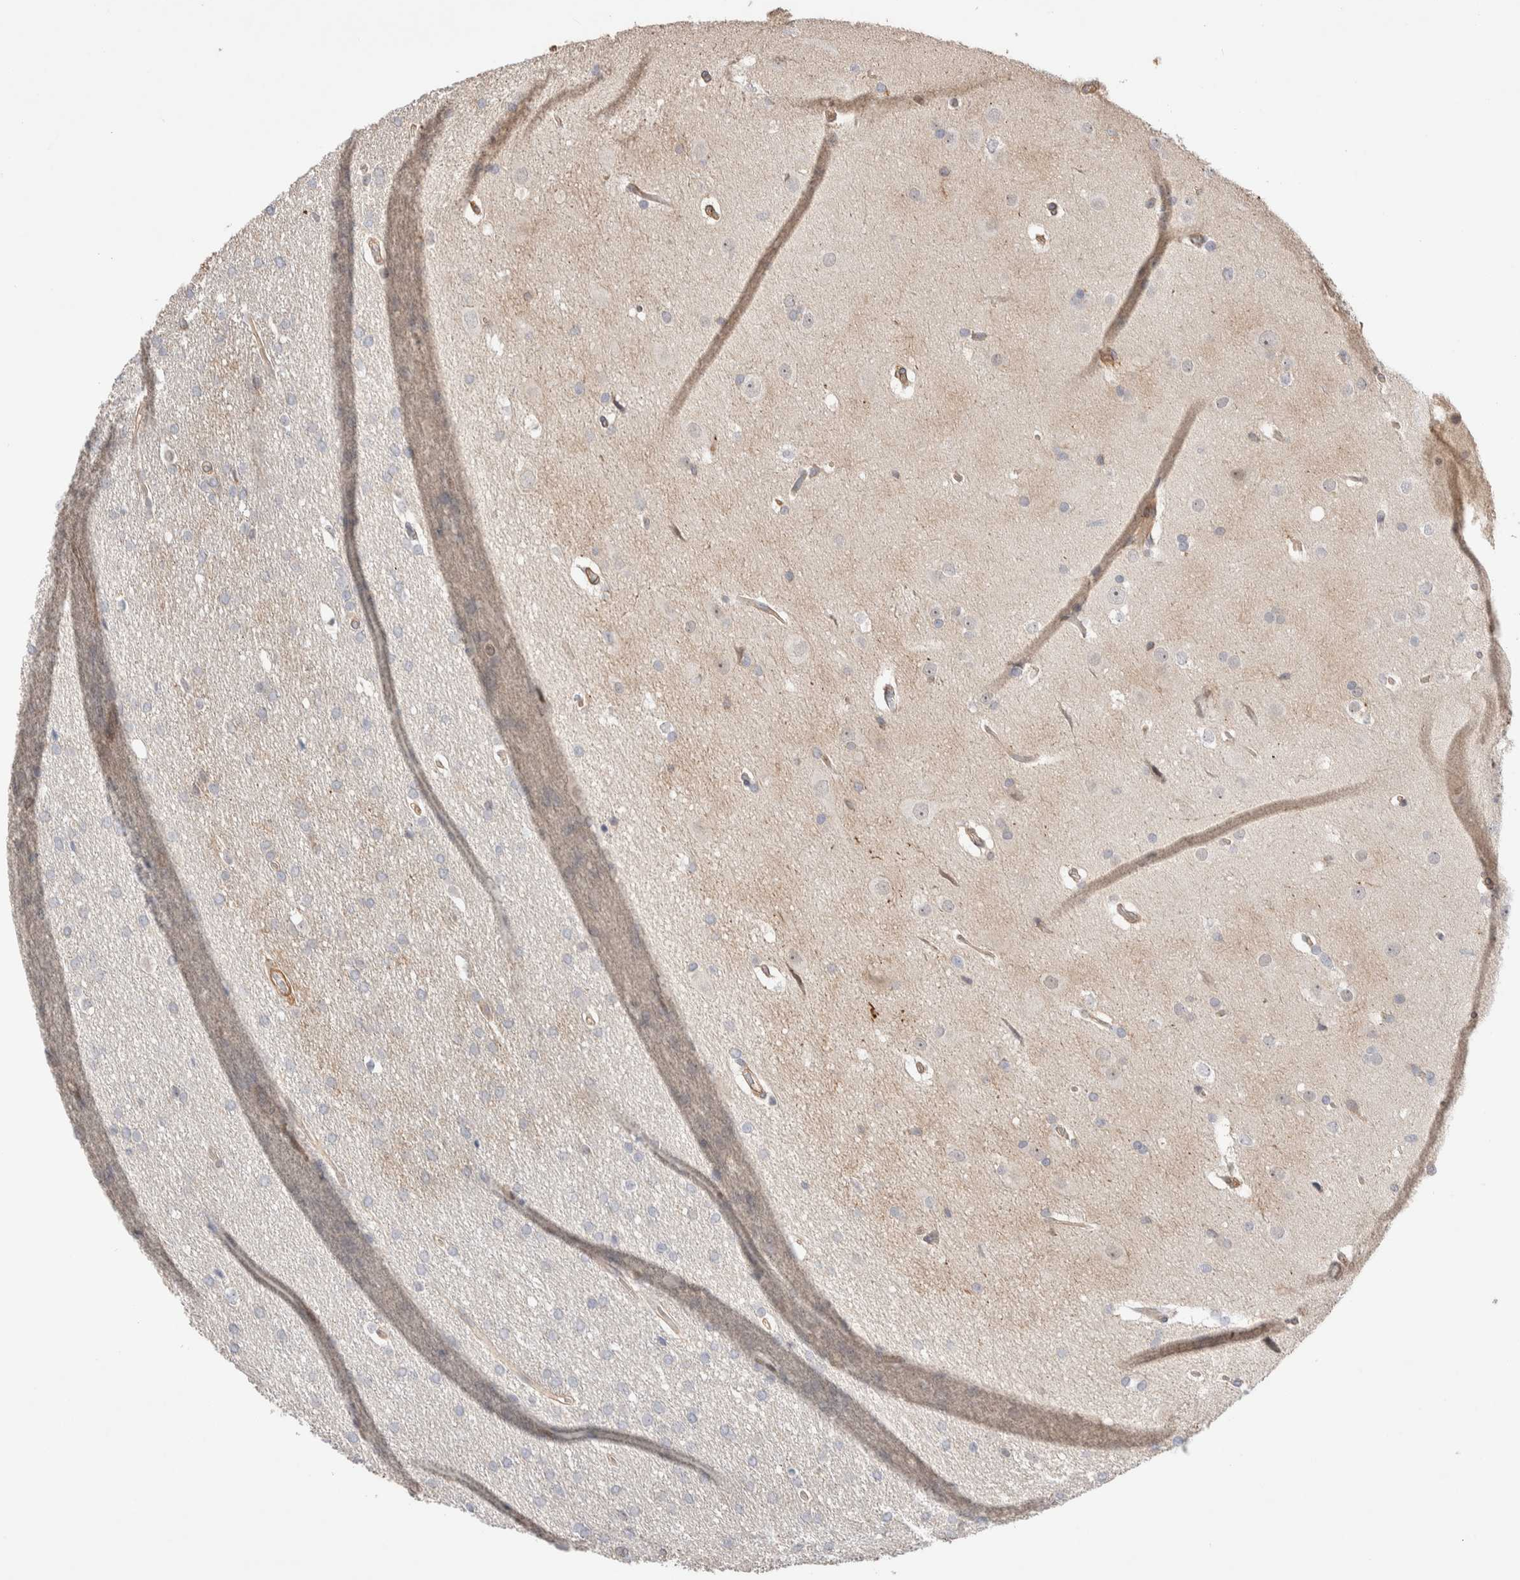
{"staining": {"intensity": "negative", "quantity": "none", "location": "none"}, "tissue": "glioma", "cell_type": "Tumor cells", "image_type": "cancer", "snomed": [{"axis": "morphology", "description": "Glioma, malignant, Low grade"}, {"axis": "topography", "description": "Brain"}], "caption": "This is a image of immunohistochemistry staining of glioma, which shows no positivity in tumor cells.", "gene": "ZNF704", "patient": {"sex": "female", "age": 37}}